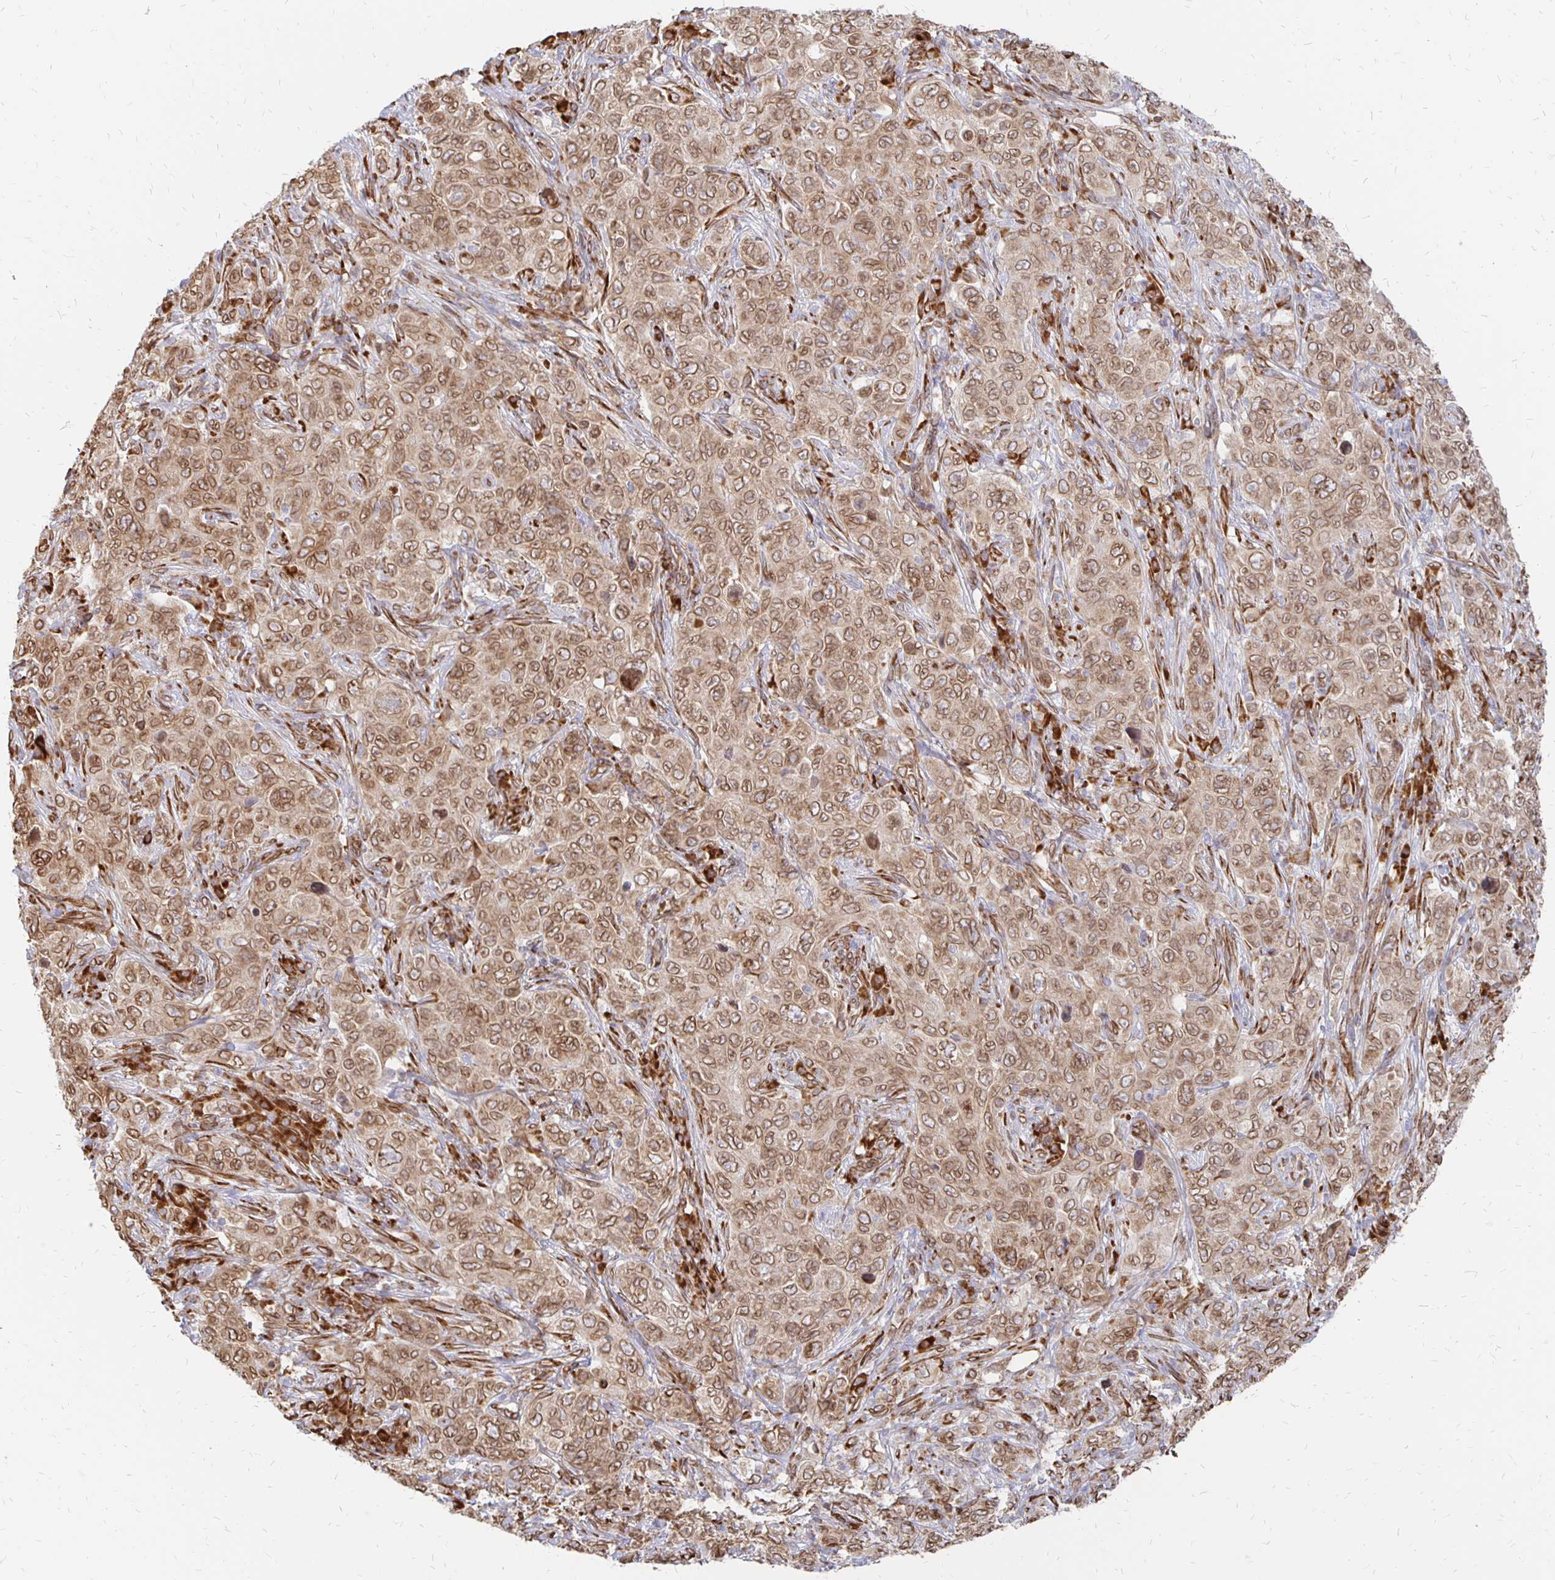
{"staining": {"intensity": "moderate", "quantity": ">75%", "location": "cytoplasmic/membranous,nuclear"}, "tissue": "pancreatic cancer", "cell_type": "Tumor cells", "image_type": "cancer", "snomed": [{"axis": "morphology", "description": "Adenocarcinoma, NOS"}, {"axis": "topography", "description": "Pancreas"}], "caption": "Moderate cytoplasmic/membranous and nuclear protein expression is identified in approximately >75% of tumor cells in pancreatic adenocarcinoma.", "gene": "PELI3", "patient": {"sex": "male", "age": 68}}